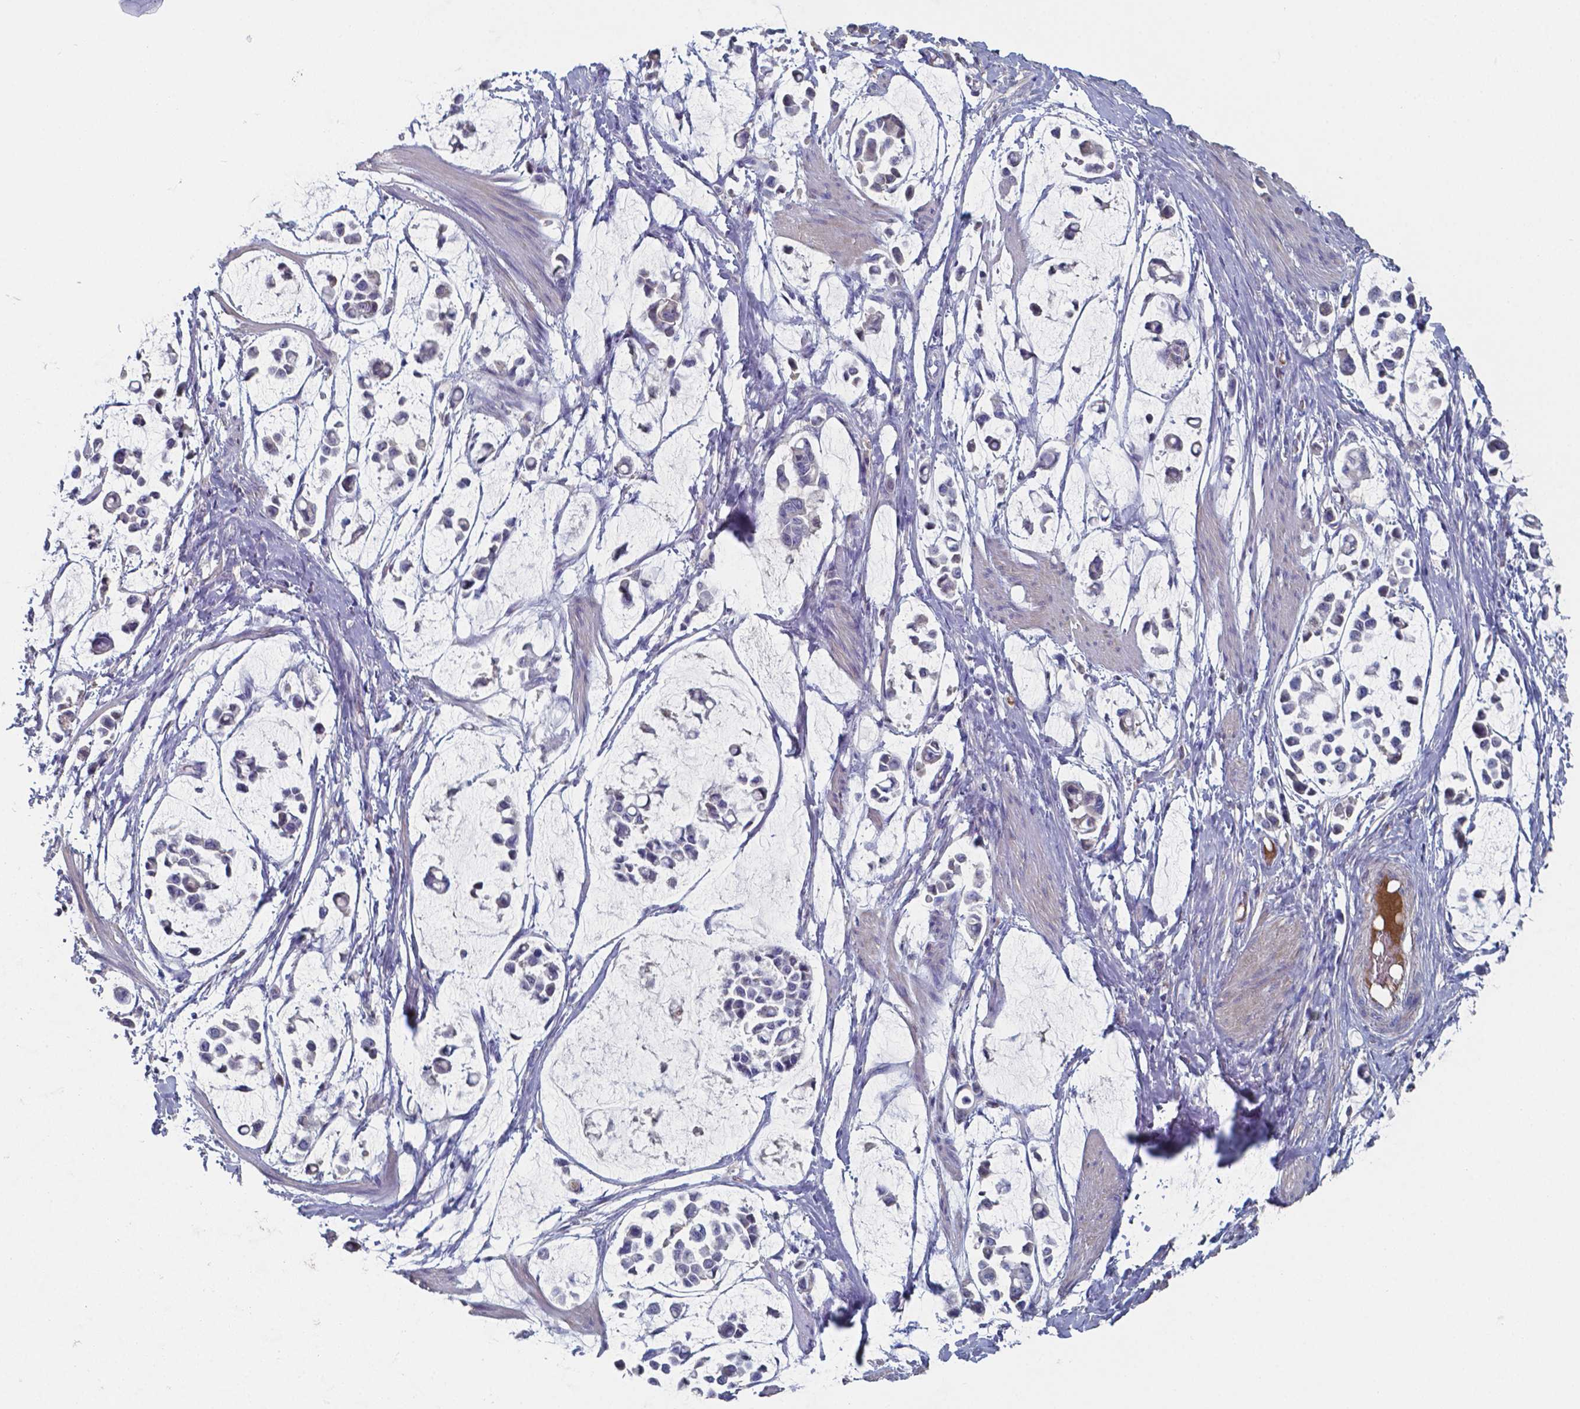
{"staining": {"intensity": "negative", "quantity": "none", "location": "none"}, "tissue": "stomach cancer", "cell_type": "Tumor cells", "image_type": "cancer", "snomed": [{"axis": "morphology", "description": "Adenocarcinoma, NOS"}, {"axis": "topography", "description": "Stomach"}], "caption": "Immunohistochemistry (IHC) of human adenocarcinoma (stomach) demonstrates no staining in tumor cells.", "gene": "BTBD17", "patient": {"sex": "male", "age": 82}}